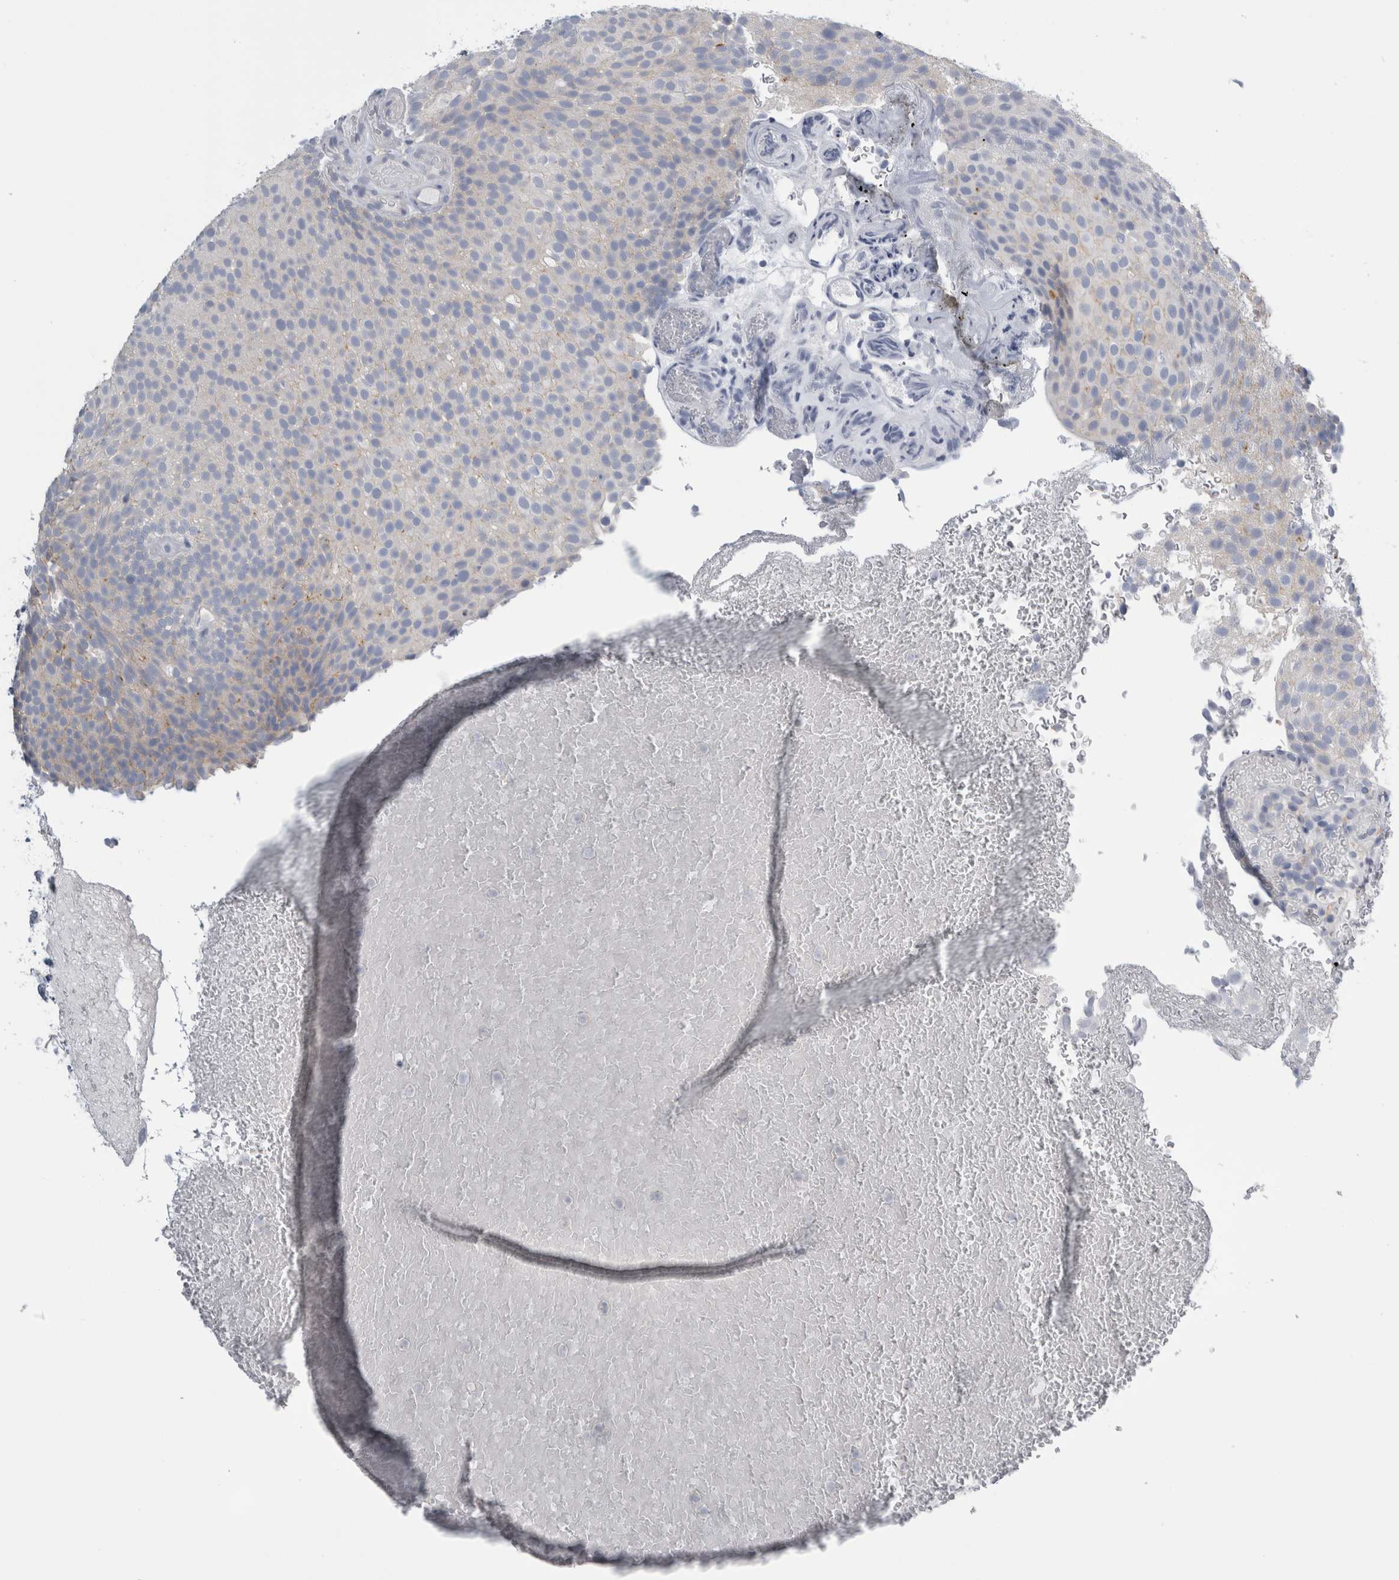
{"staining": {"intensity": "negative", "quantity": "none", "location": "none"}, "tissue": "urothelial cancer", "cell_type": "Tumor cells", "image_type": "cancer", "snomed": [{"axis": "morphology", "description": "Urothelial carcinoma, Low grade"}, {"axis": "topography", "description": "Urinary bladder"}], "caption": "DAB (3,3'-diaminobenzidine) immunohistochemical staining of urothelial cancer displays no significant positivity in tumor cells. (DAB (3,3'-diaminobenzidine) immunohistochemistry (IHC) with hematoxylin counter stain).", "gene": "ANKFY1", "patient": {"sex": "male", "age": 78}}